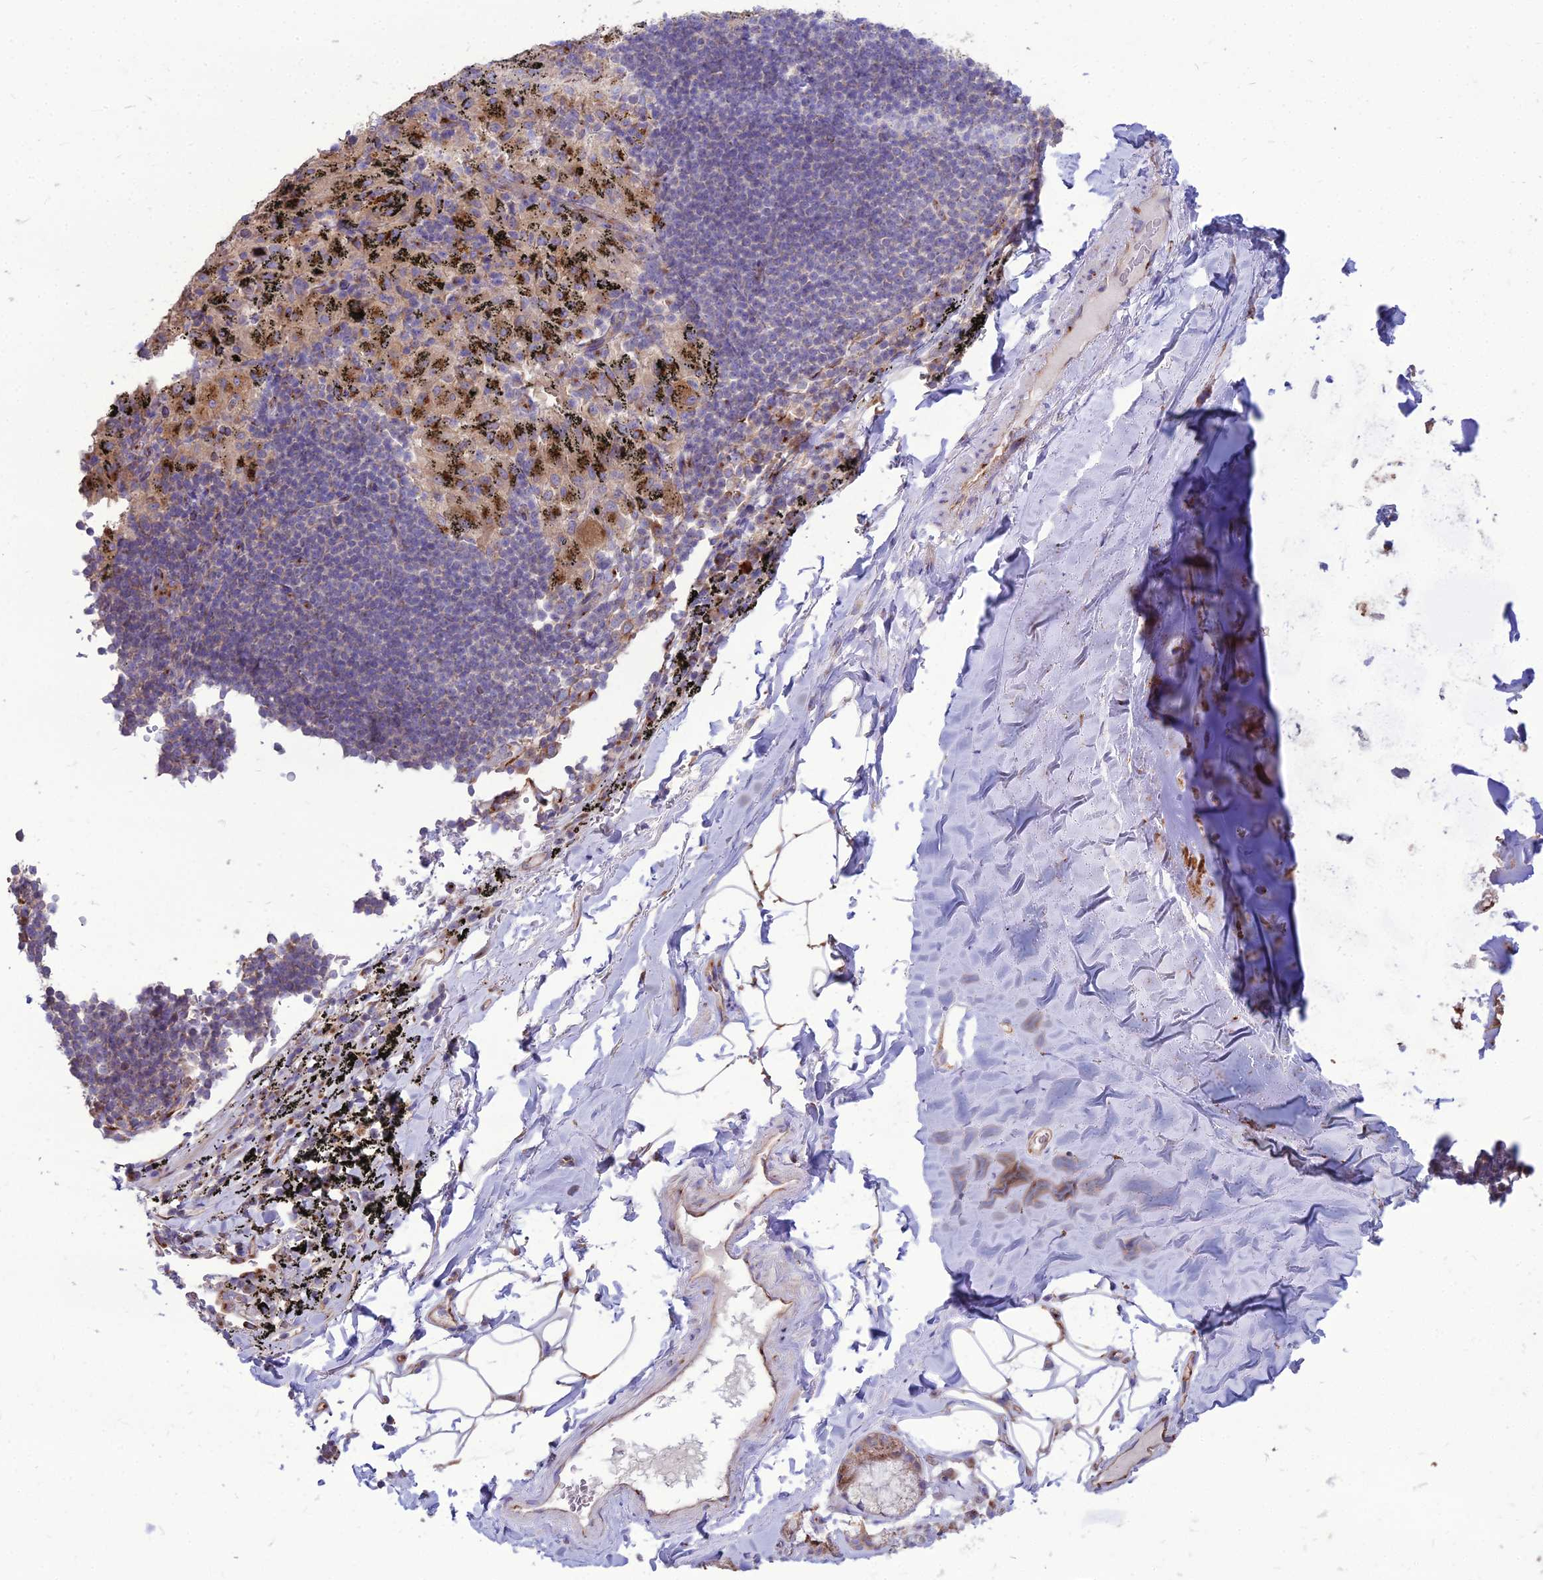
{"staining": {"intensity": "negative", "quantity": "none", "location": "none"}, "tissue": "adipose tissue", "cell_type": "Adipocytes", "image_type": "normal", "snomed": [{"axis": "morphology", "description": "Normal tissue, NOS"}, {"axis": "topography", "description": "Lymph node"}, {"axis": "topography", "description": "Bronchus"}], "caption": "This is an immunohistochemistry image of unremarkable adipose tissue. There is no expression in adipocytes.", "gene": "SPRYD7", "patient": {"sex": "male", "age": 63}}